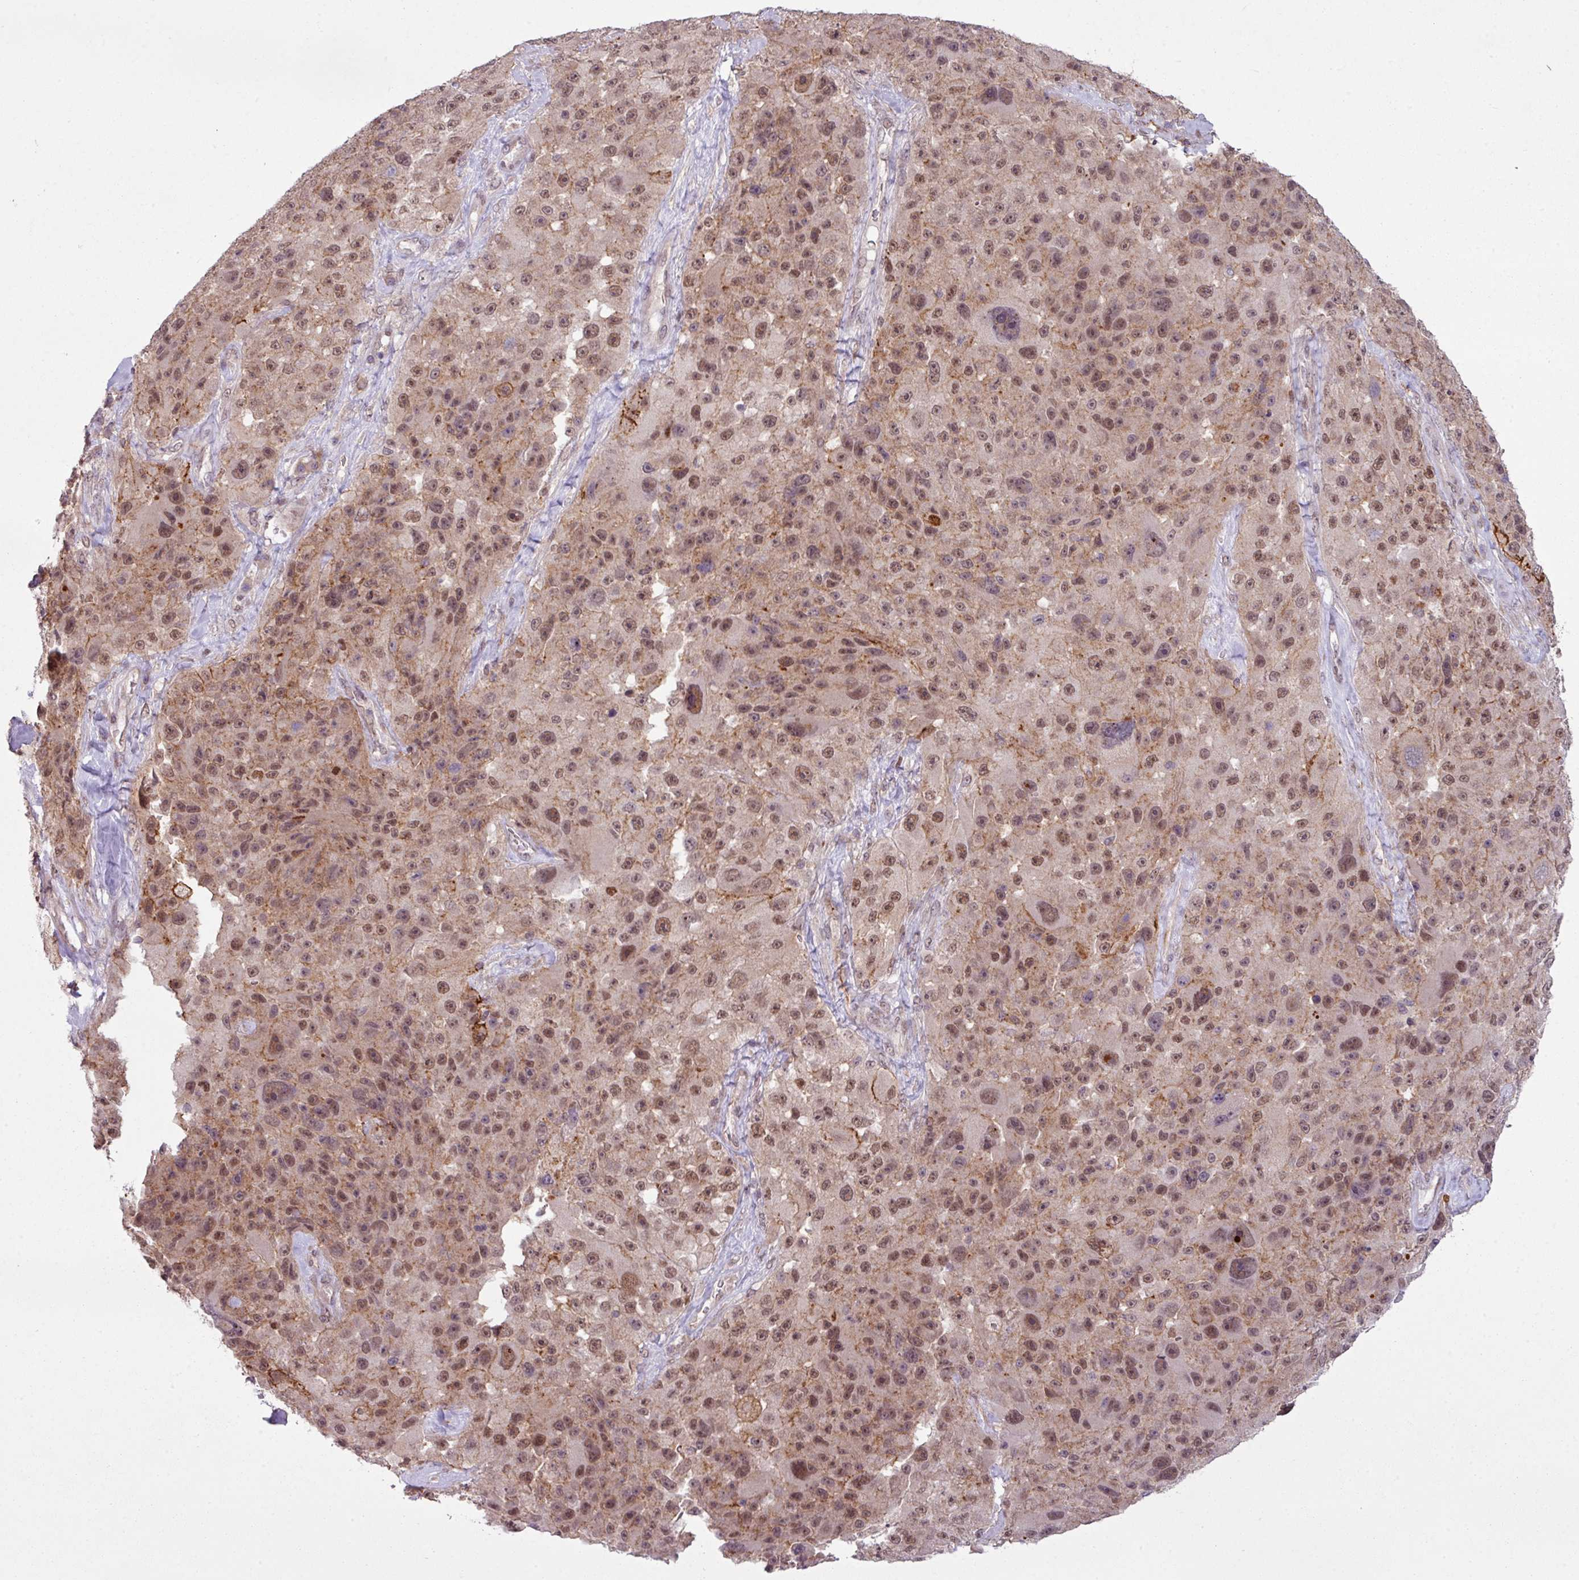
{"staining": {"intensity": "moderate", "quantity": ">75%", "location": "nuclear"}, "tissue": "melanoma", "cell_type": "Tumor cells", "image_type": "cancer", "snomed": [{"axis": "morphology", "description": "Malignant melanoma, Metastatic site"}, {"axis": "topography", "description": "Lymph node"}], "caption": "This is a histology image of immunohistochemistry staining of melanoma, which shows moderate positivity in the nuclear of tumor cells.", "gene": "ZC2HC1C", "patient": {"sex": "male", "age": 62}}